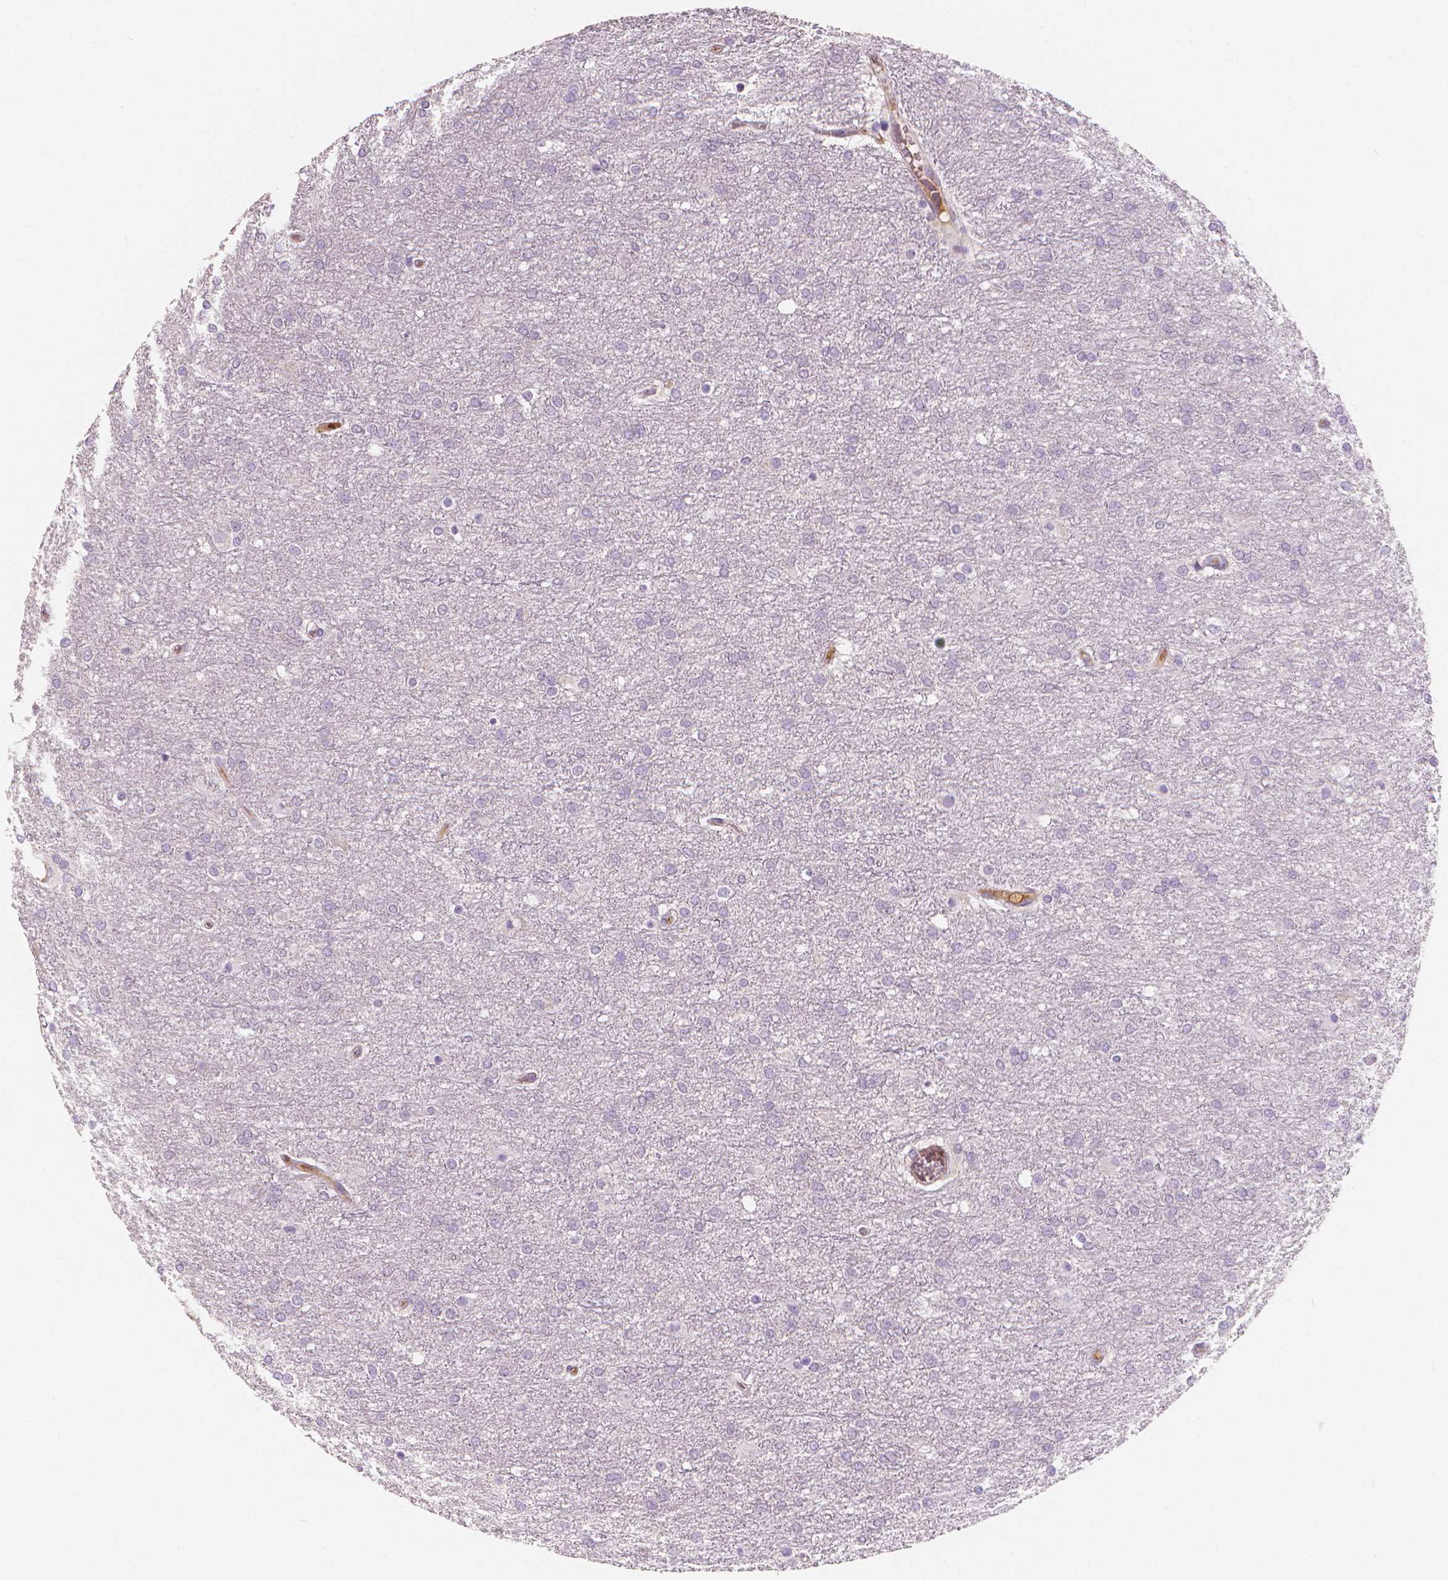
{"staining": {"intensity": "negative", "quantity": "none", "location": "none"}, "tissue": "glioma", "cell_type": "Tumor cells", "image_type": "cancer", "snomed": [{"axis": "morphology", "description": "Glioma, malignant, High grade"}, {"axis": "topography", "description": "Brain"}], "caption": "DAB (3,3'-diaminobenzidine) immunohistochemical staining of human malignant glioma (high-grade) reveals no significant positivity in tumor cells. Brightfield microscopy of IHC stained with DAB (brown) and hematoxylin (blue), captured at high magnification.", "gene": "APOA4", "patient": {"sex": "female", "age": 61}}